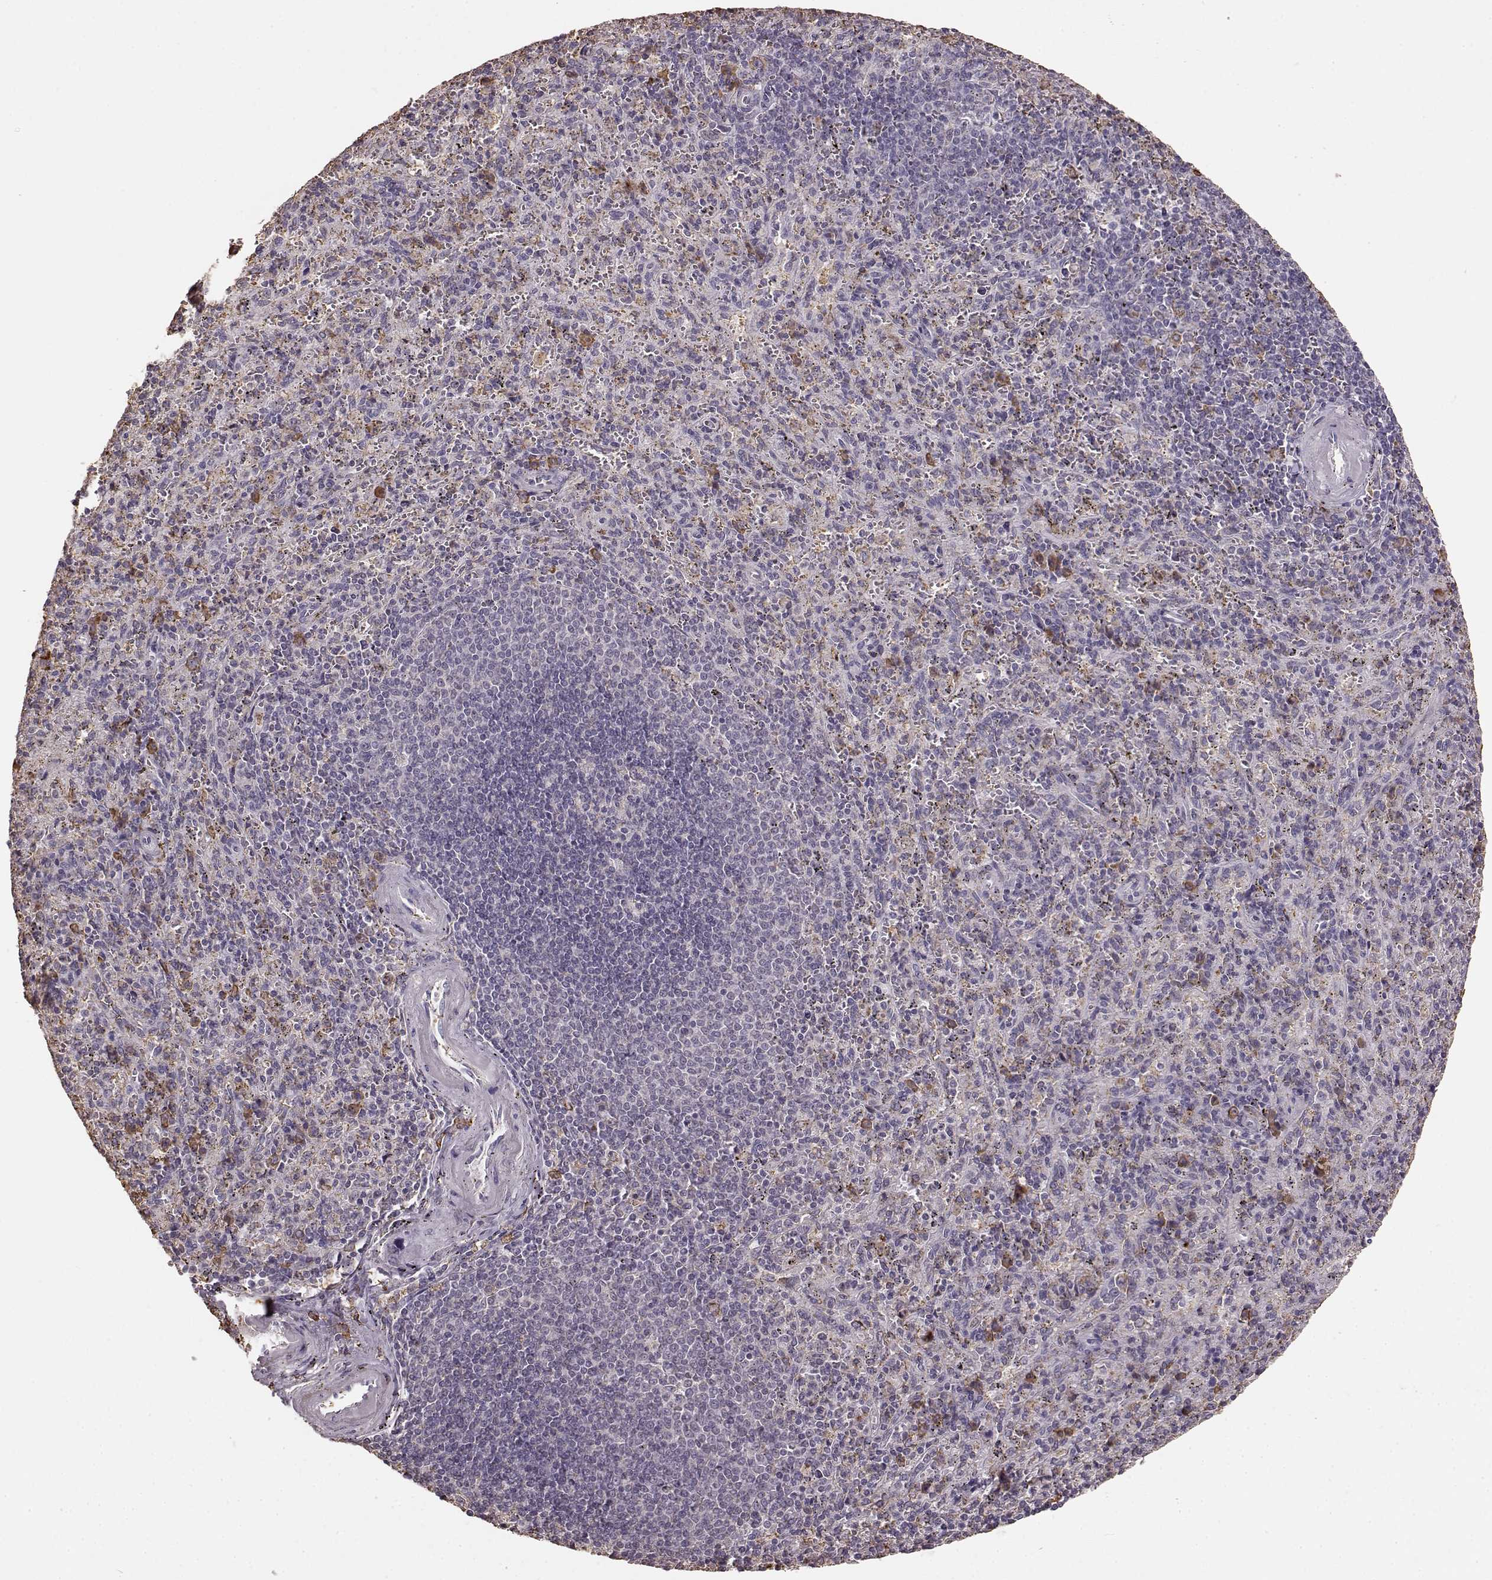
{"staining": {"intensity": "moderate", "quantity": "<25%", "location": "cytoplasmic/membranous"}, "tissue": "spleen", "cell_type": "Cells in red pulp", "image_type": "normal", "snomed": [{"axis": "morphology", "description": "Normal tissue, NOS"}, {"axis": "topography", "description": "Spleen"}], "caption": "Benign spleen demonstrates moderate cytoplasmic/membranous expression in approximately <25% of cells in red pulp, visualized by immunohistochemistry. The staining was performed using DAB, with brown indicating positive protein expression. Nuclei are stained blue with hematoxylin.", "gene": "GABRG3", "patient": {"sex": "male", "age": 57}}